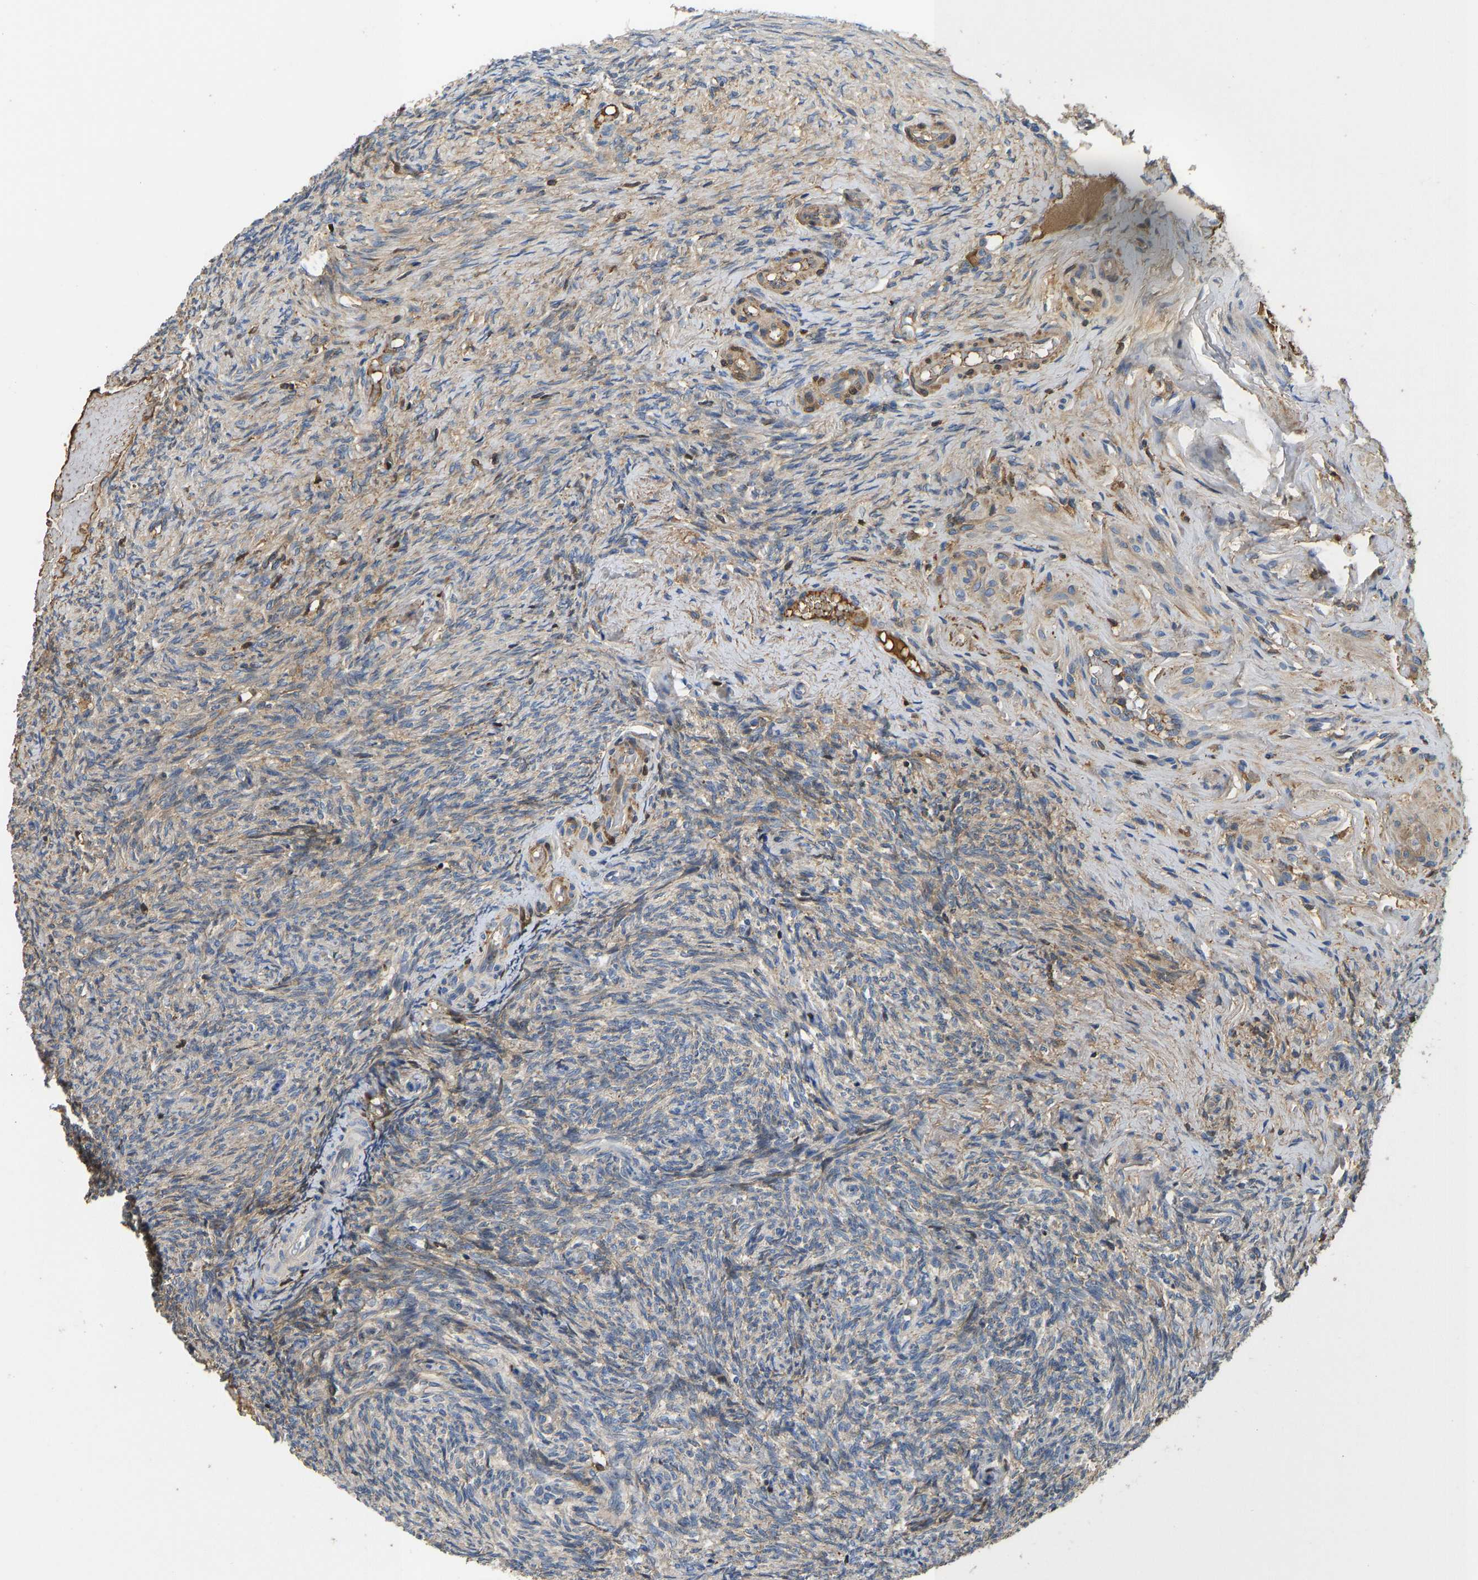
{"staining": {"intensity": "moderate", "quantity": ">75%", "location": "cytoplasmic/membranous"}, "tissue": "ovary", "cell_type": "Follicle cells", "image_type": "normal", "snomed": [{"axis": "morphology", "description": "Normal tissue, NOS"}, {"axis": "topography", "description": "Ovary"}], "caption": "Protein analysis of normal ovary reveals moderate cytoplasmic/membranous staining in approximately >75% of follicle cells.", "gene": "VCPKMT", "patient": {"sex": "female", "age": 41}}